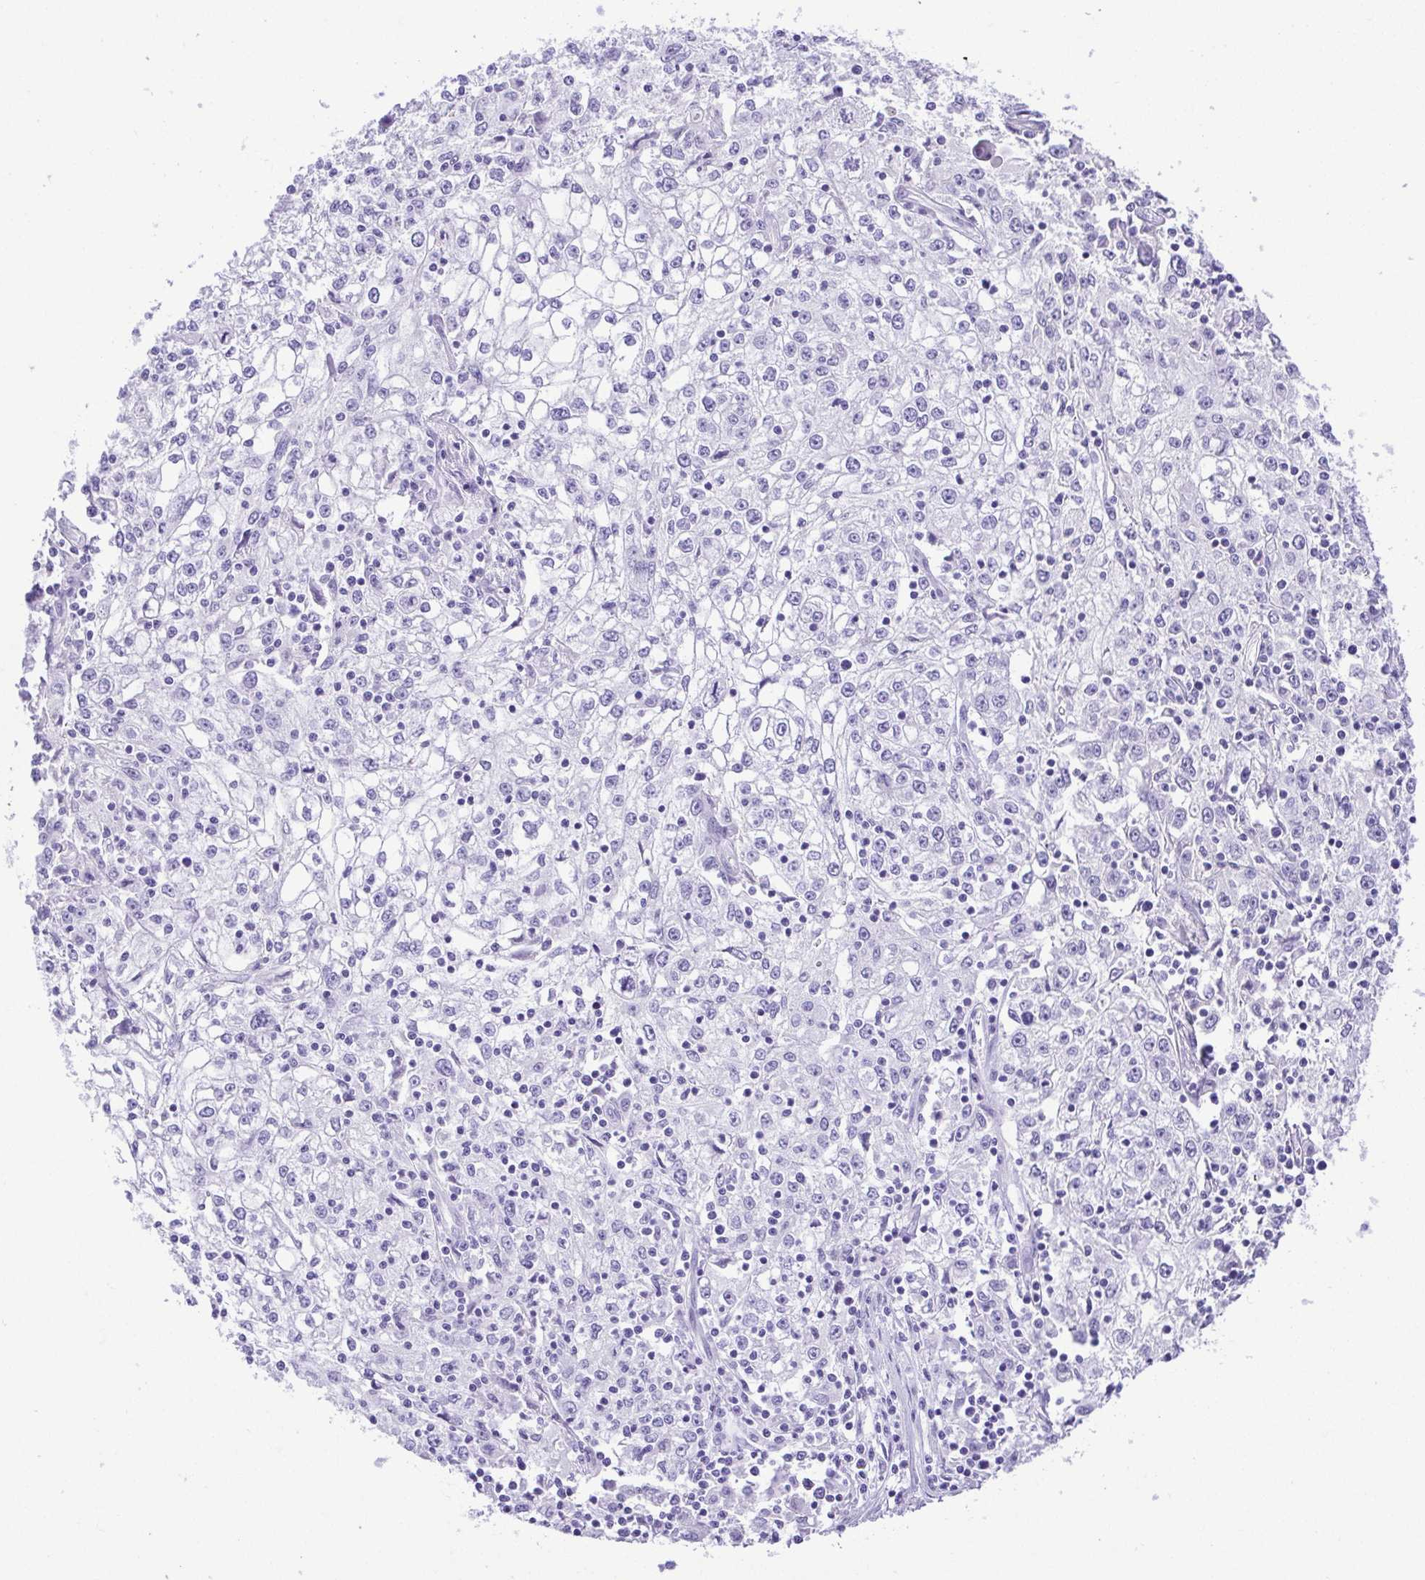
{"staining": {"intensity": "negative", "quantity": "none", "location": "none"}, "tissue": "cervical cancer", "cell_type": "Tumor cells", "image_type": "cancer", "snomed": [{"axis": "morphology", "description": "Squamous cell carcinoma, NOS"}, {"axis": "topography", "description": "Cervix"}], "caption": "The immunohistochemistry micrograph has no significant positivity in tumor cells of cervical squamous cell carcinoma tissue.", "gene": "CDSN", "patient": {"sex": "female", "age": 85}}